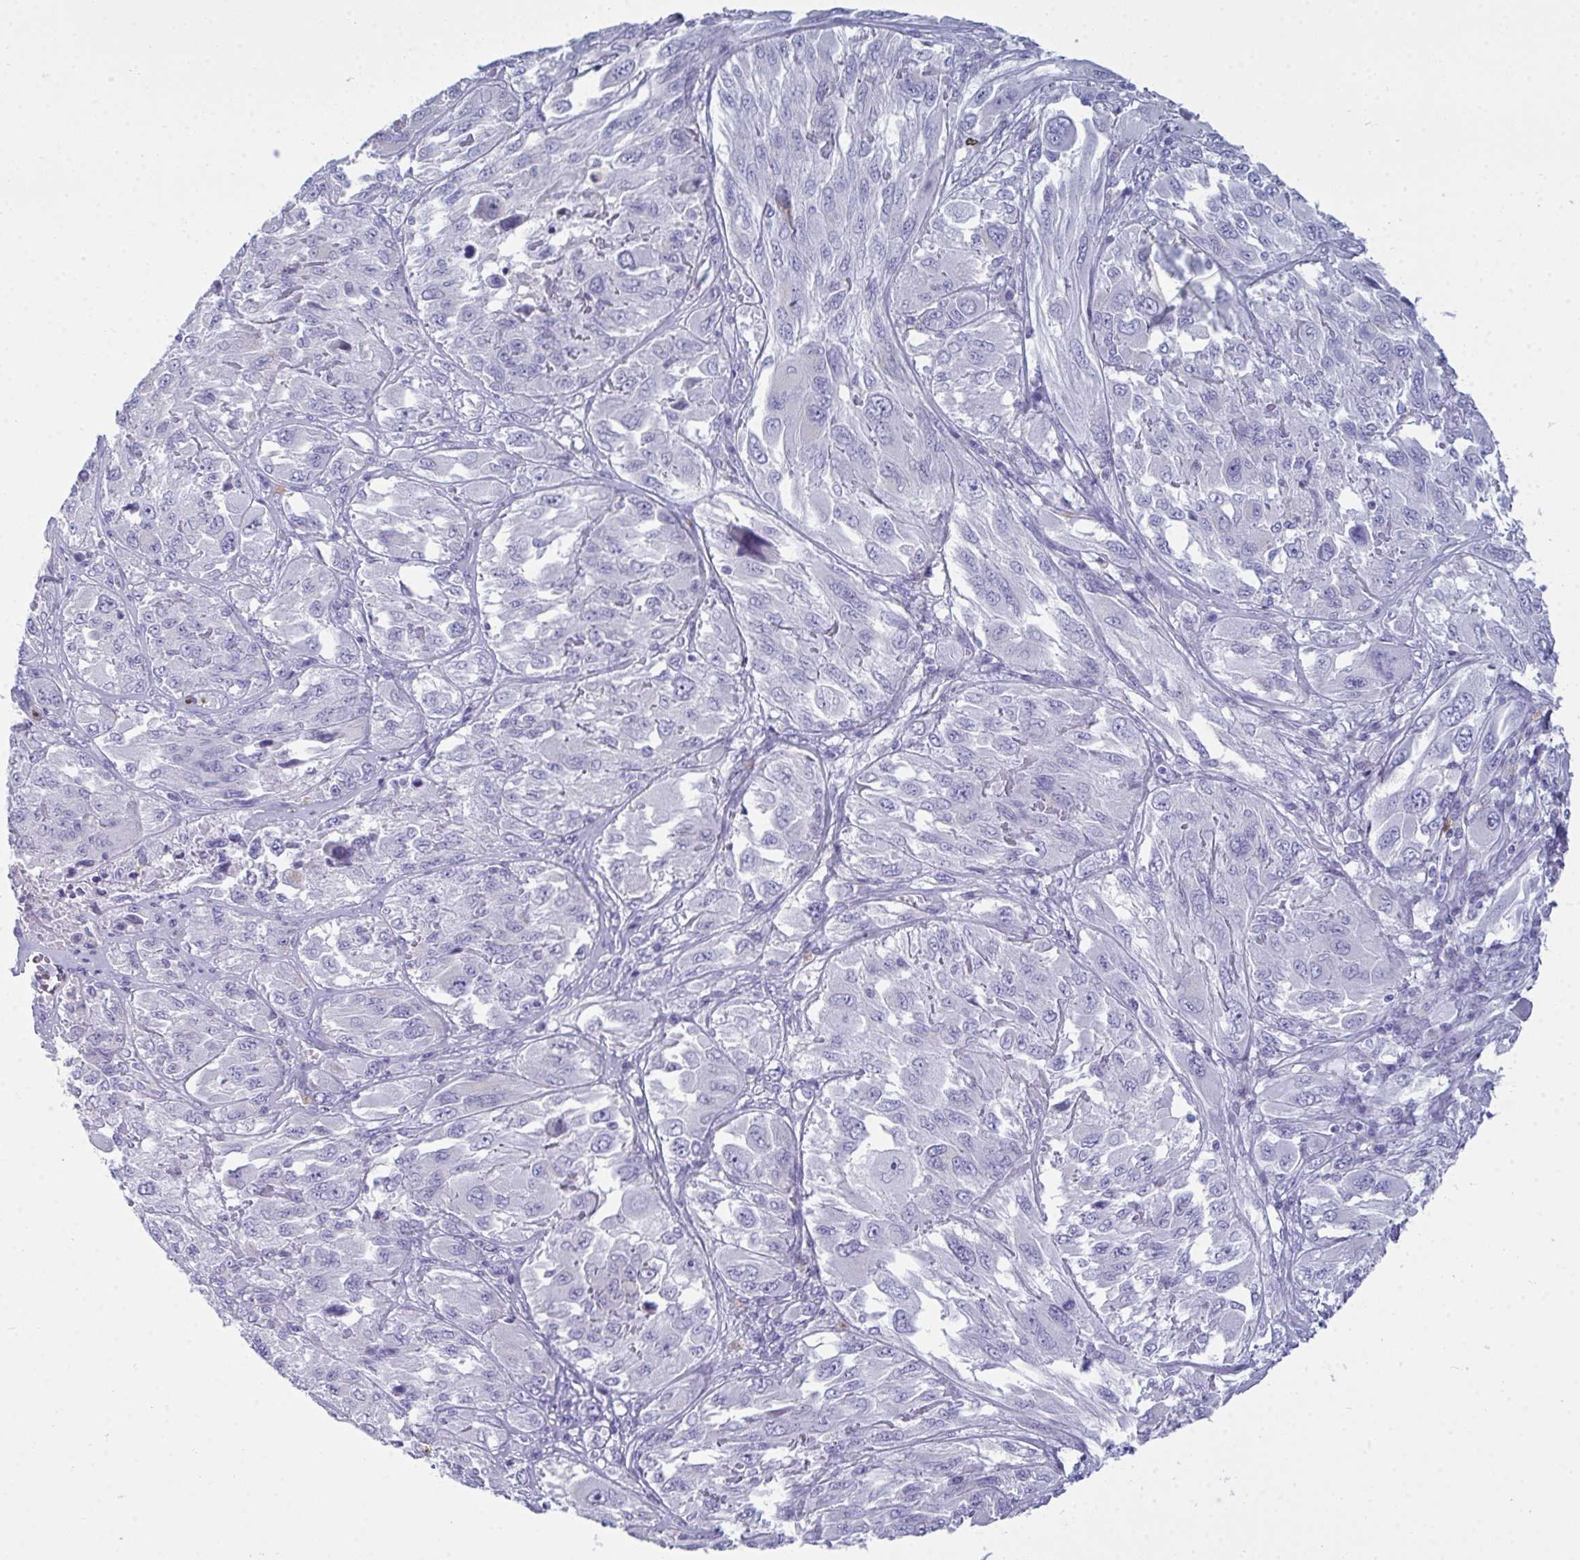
{"staining": {"intensity": "negative", "quantity": "none", "location": "none"}, "tissue": "melanoma", "cell_type": "Tumor cells", "image_type": "cancer", "snomed": [{"axis": "morphology", "description": "Malignant melanoma, NOS"}, {"axis": "topography", "description": "Skin"}], "caption": "Histopathology image shows no protein positivity in tumor cells of malignant melanoma tissue. (DAB immunohistochemistry, high magnification).", "gene": "SERPINB10", "patient": {"sex": "female", "age": 91}}